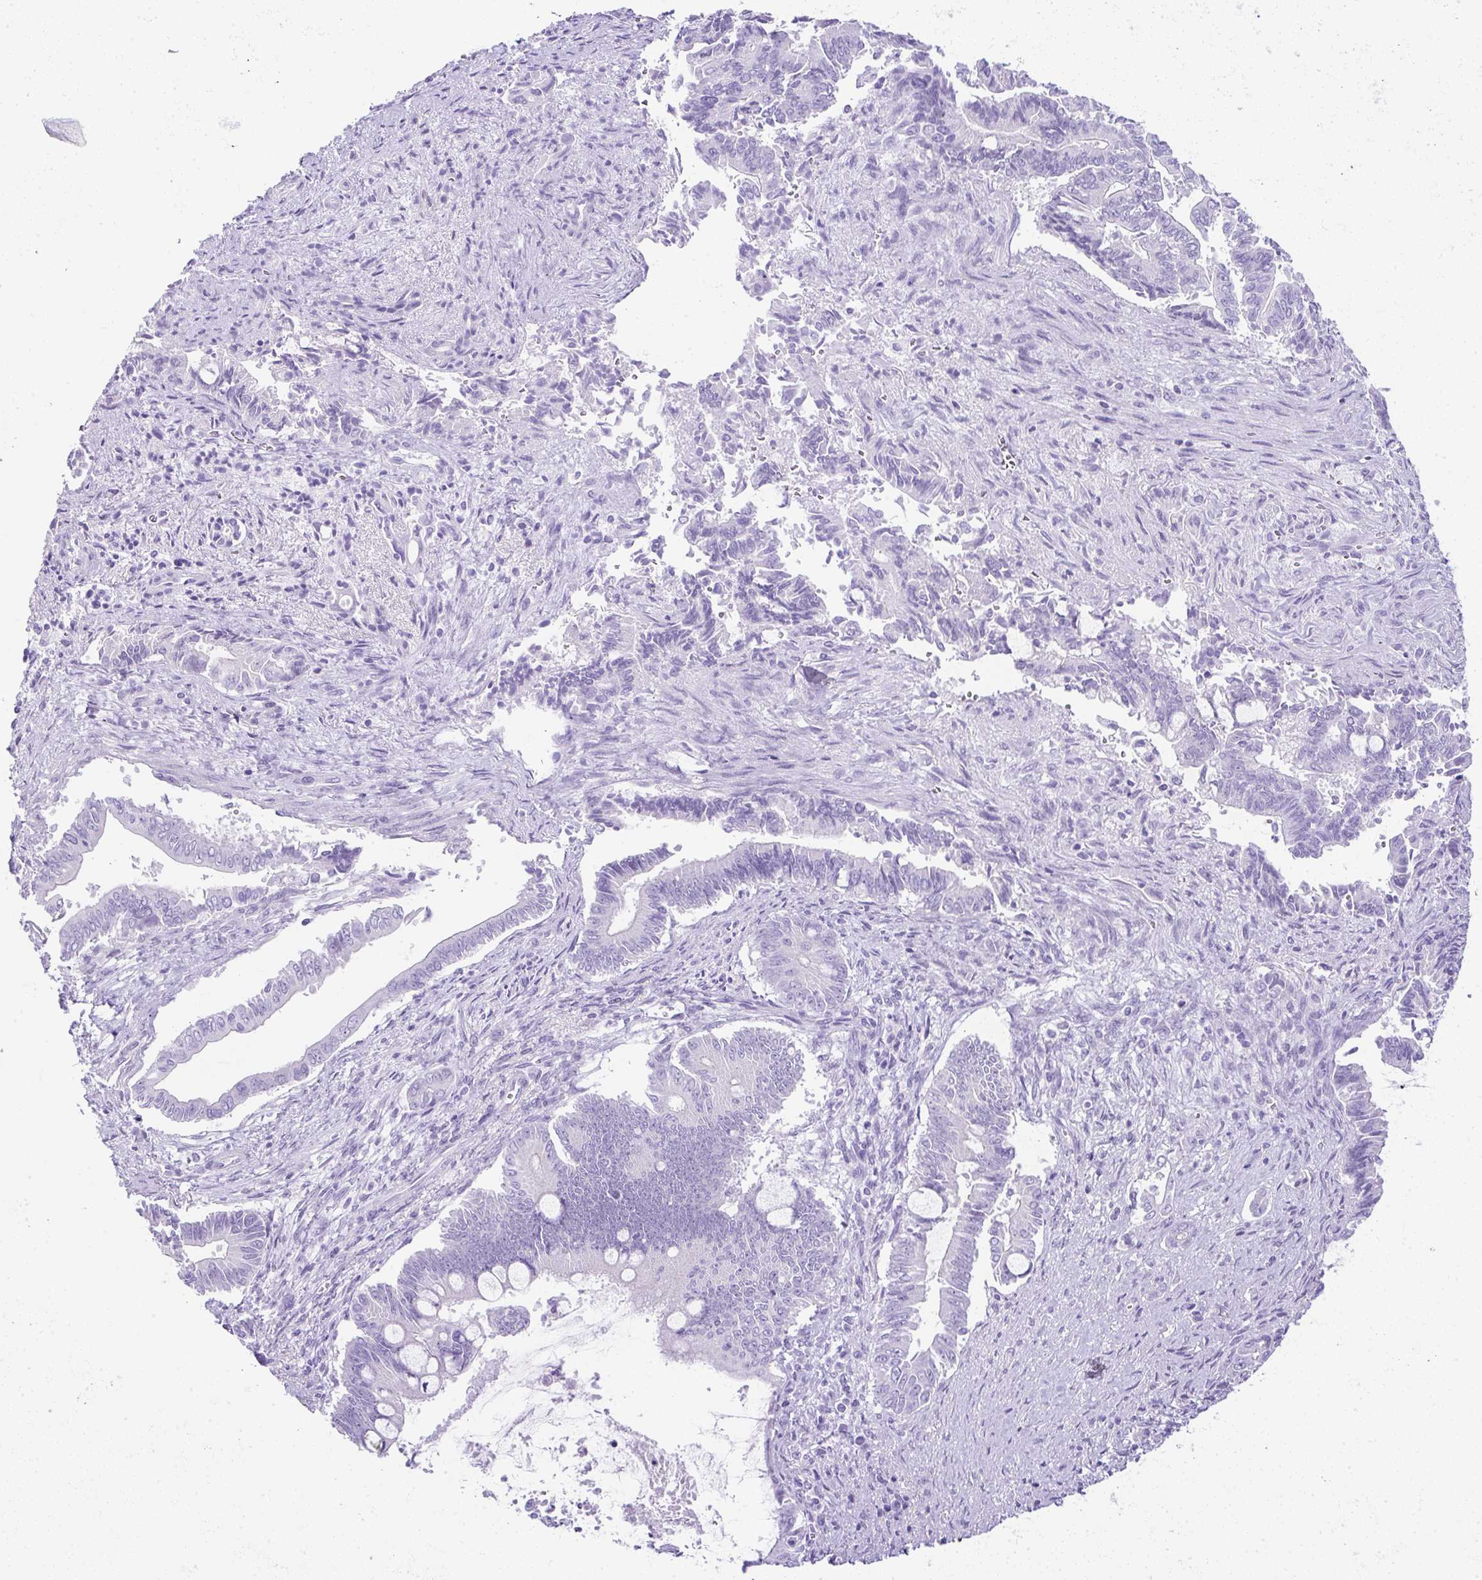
{"staining": {"intensity": "negative", "quantity": "none", "location": "none"}, "tissue": "pancreatic cancer", "cell_type": "Tumor cells", "image_type": "cancer", "snomed": [{"axis": "morphology", "description": "Adenocarcinoma, NOS"}, {"axis": "topography", "description": "Pancreas"}], "caption": "IHC photomicrograph of pancreatic adenocarcinoma stained for a protein (brown), which reveals no expression in tumor cells.", "gene": "RNF183", "patient": {"sex": "male", "age": 68}}